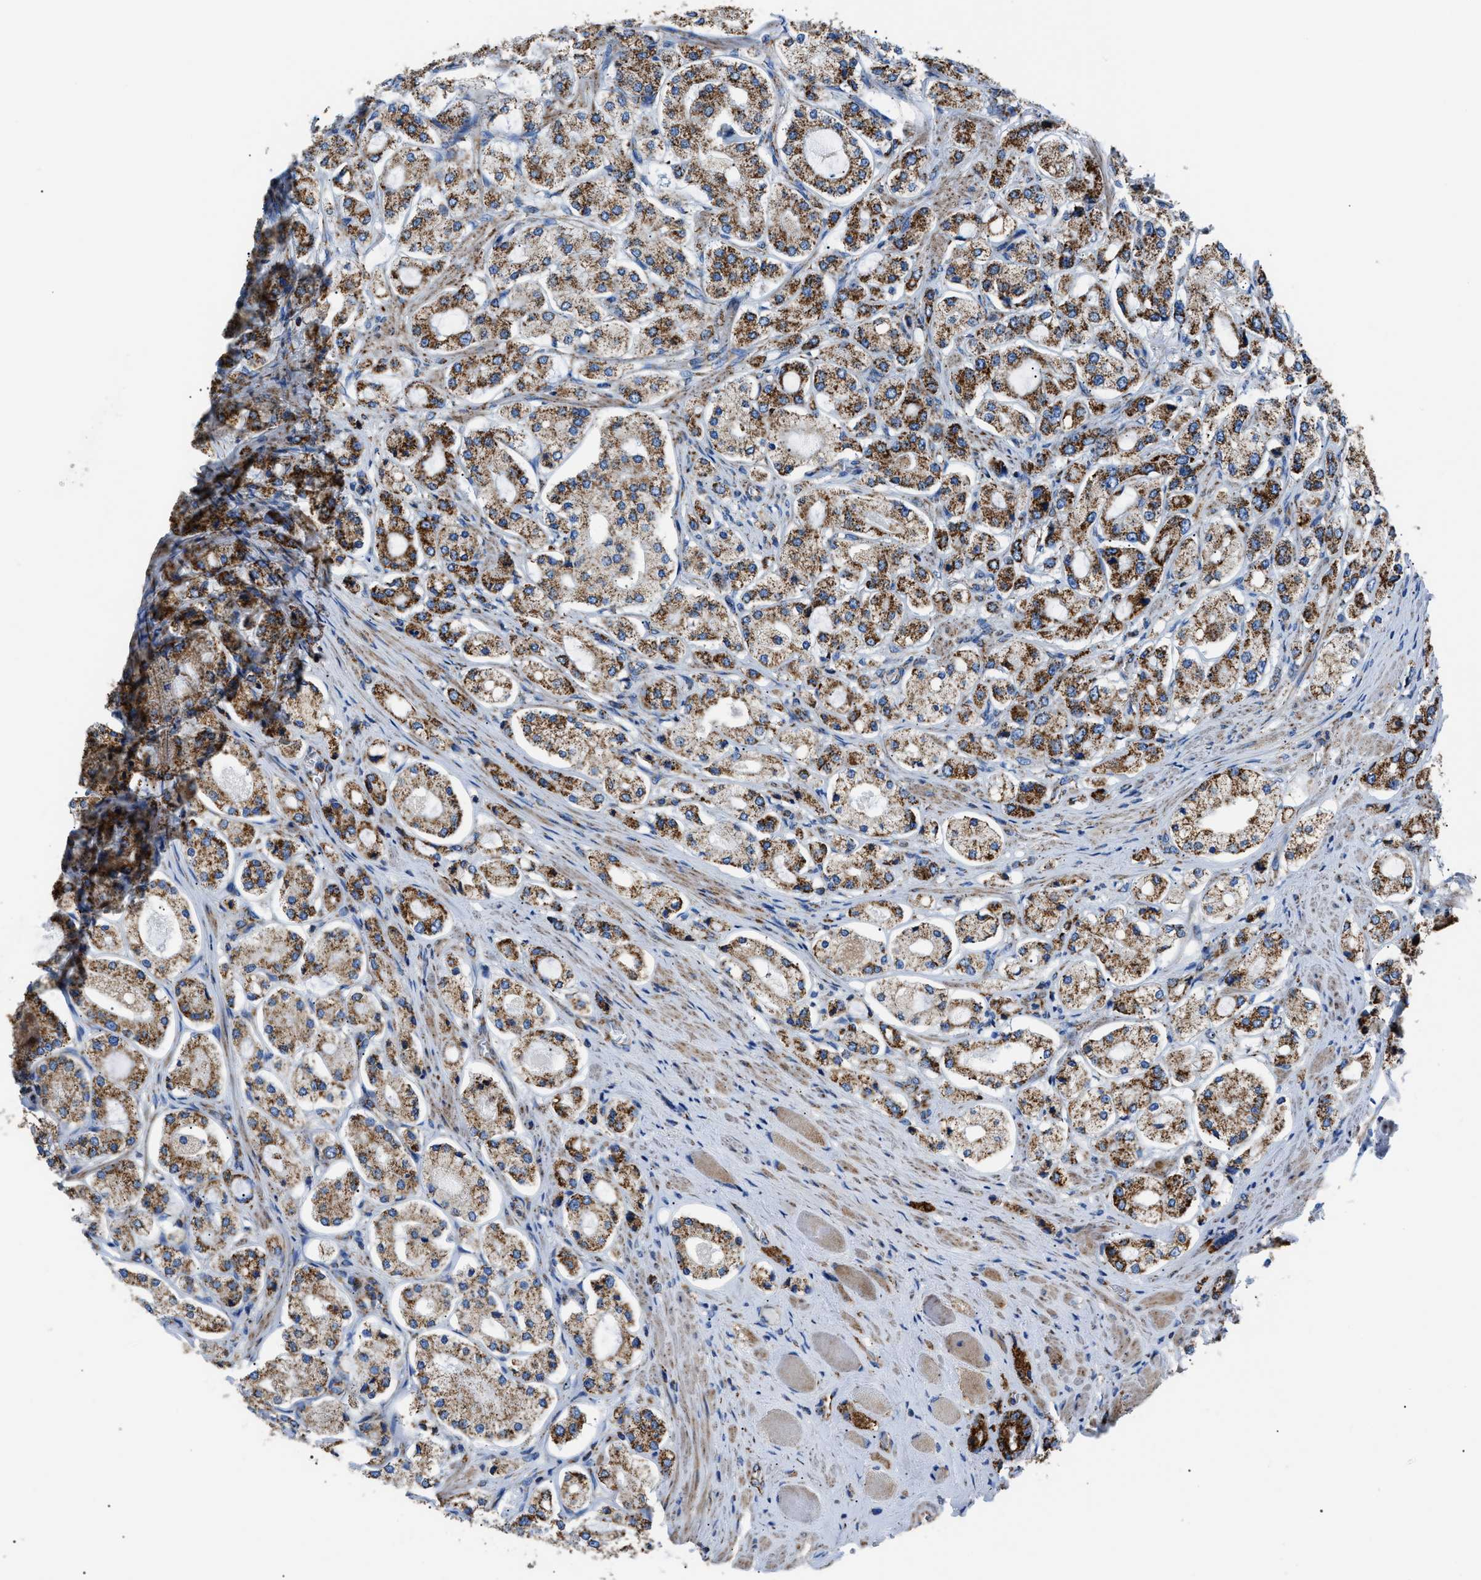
{"staining": {"intensity": "strong", "quantity": ">75%", "location": "cytoplasmic/membranous"}, "tissue": "prostate cancer", "cell_type": "Tumor cells", "image_type": "cancer", "snomed": [{"axis": "morphology", "description": "Adenocarcinoma, High grade"}, {"axis": "topography", "description": "Prostate"}], "caption": "High-power microscopy captured an immunohistochemistry photomicrograph of high-grade adenocarcinoma (prostate), revealing strong cytoplasmic/membranous positivity in approximately >75% of tumor cells.", "gene": "PHB2", "patient": {"sex": "male", "age": 65}}